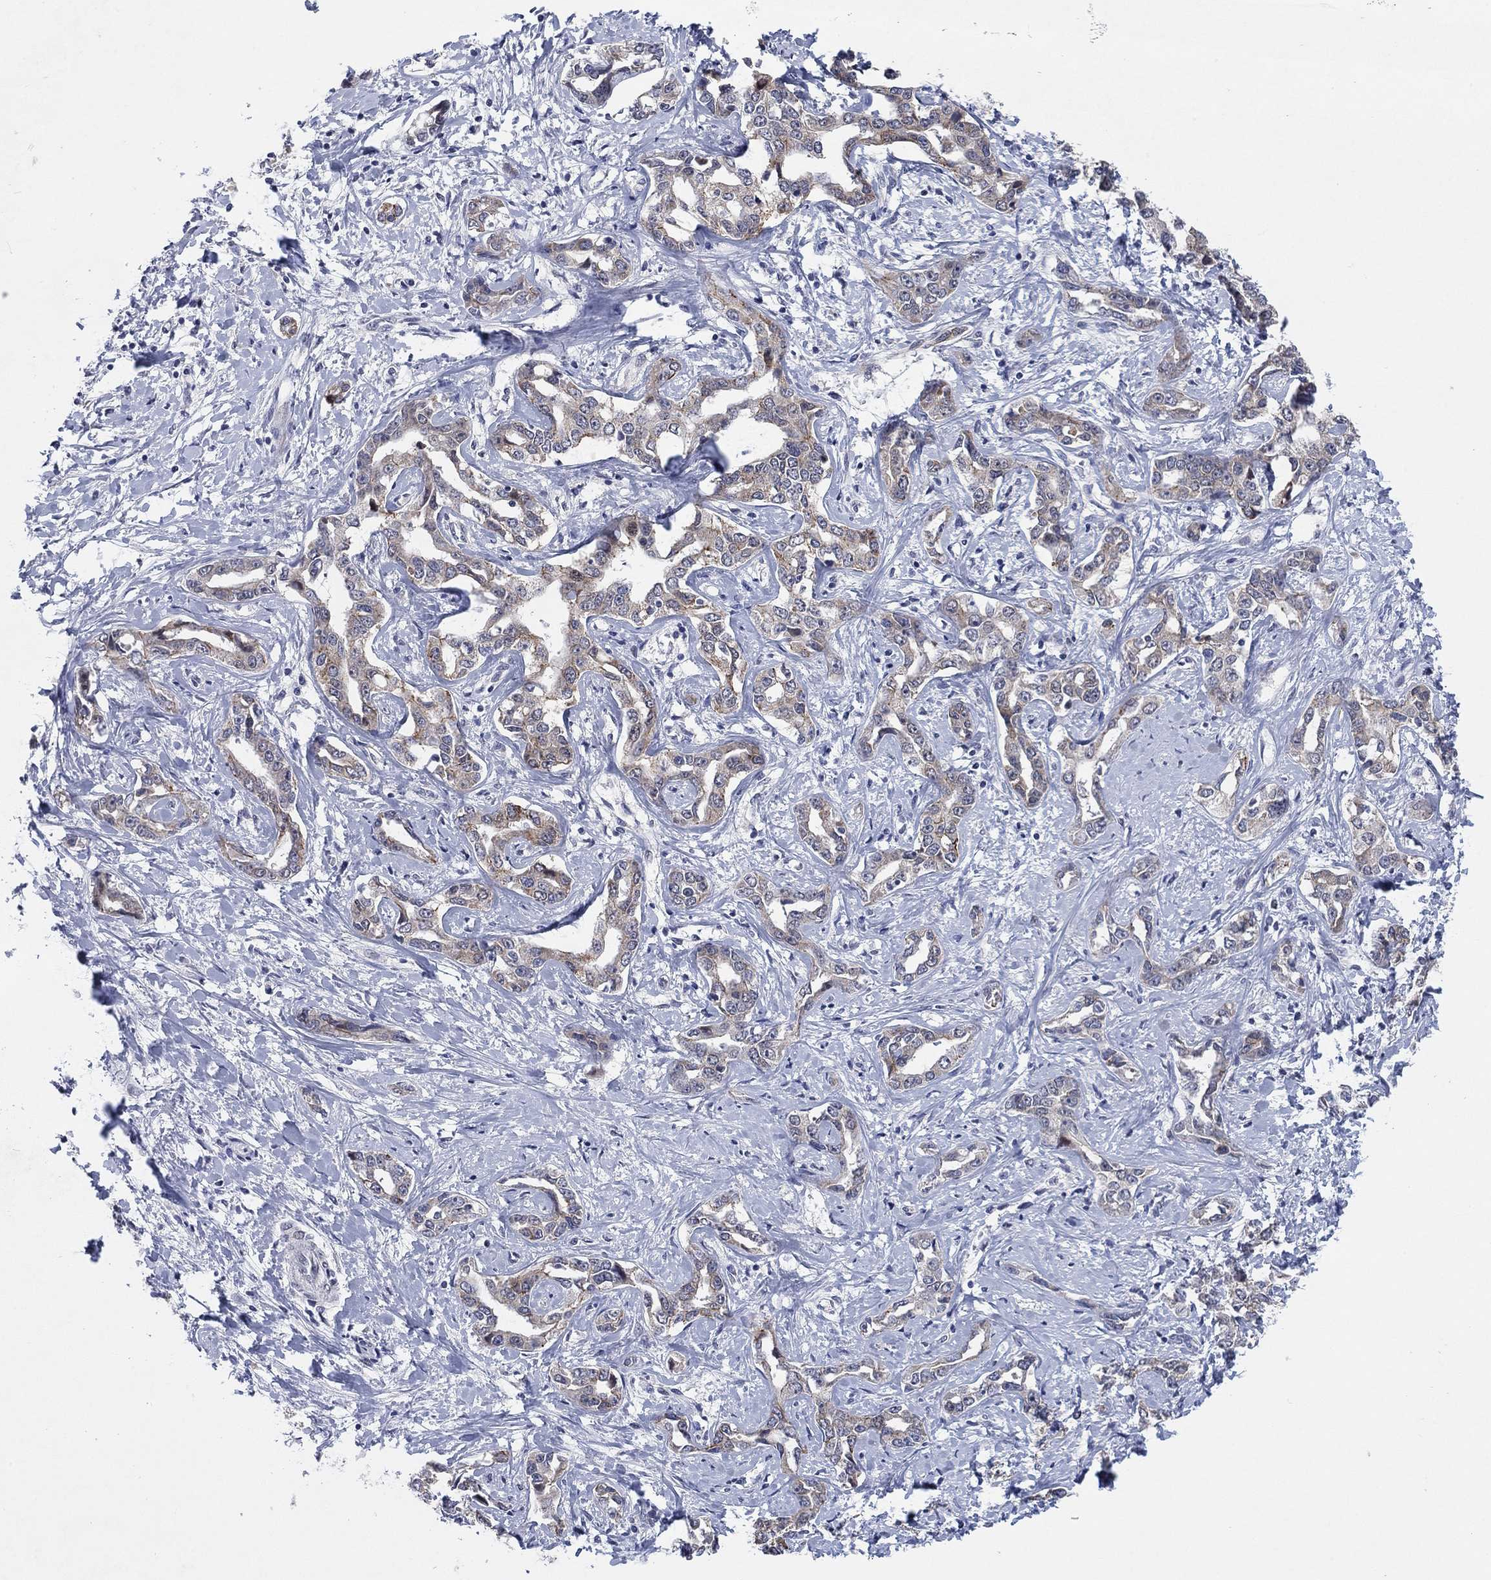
{"staining": {"intensity": "weak", "quantity": "25%-75%", "location": "cytoplasmic/membranous"}, "tissue": "liver cancer", "cell_type": "Tumor cells", "image_type": "cancer", "snomed": [{"axis": "morphology", "description": "Cholangiocarcinoma"}, {"axis": "topography", "description": "Liver"}], "caption": "Immunohistochemistry (IHC) staining of liver cholangiocarcinoma, which exhibits low levels of weak cytoplasmic/membranous positivity in about 25%-75% of tumor cells indicating weak cytoplasmic/membranous protein expression. The staining was performed using DAB (3,3'-diaminobenzidine) (brown) for protein detection and nuclei were counterstained in hematoxylin (blue).", "gene": "SDC1", "patient": {"sex": "male", "age": 59}}